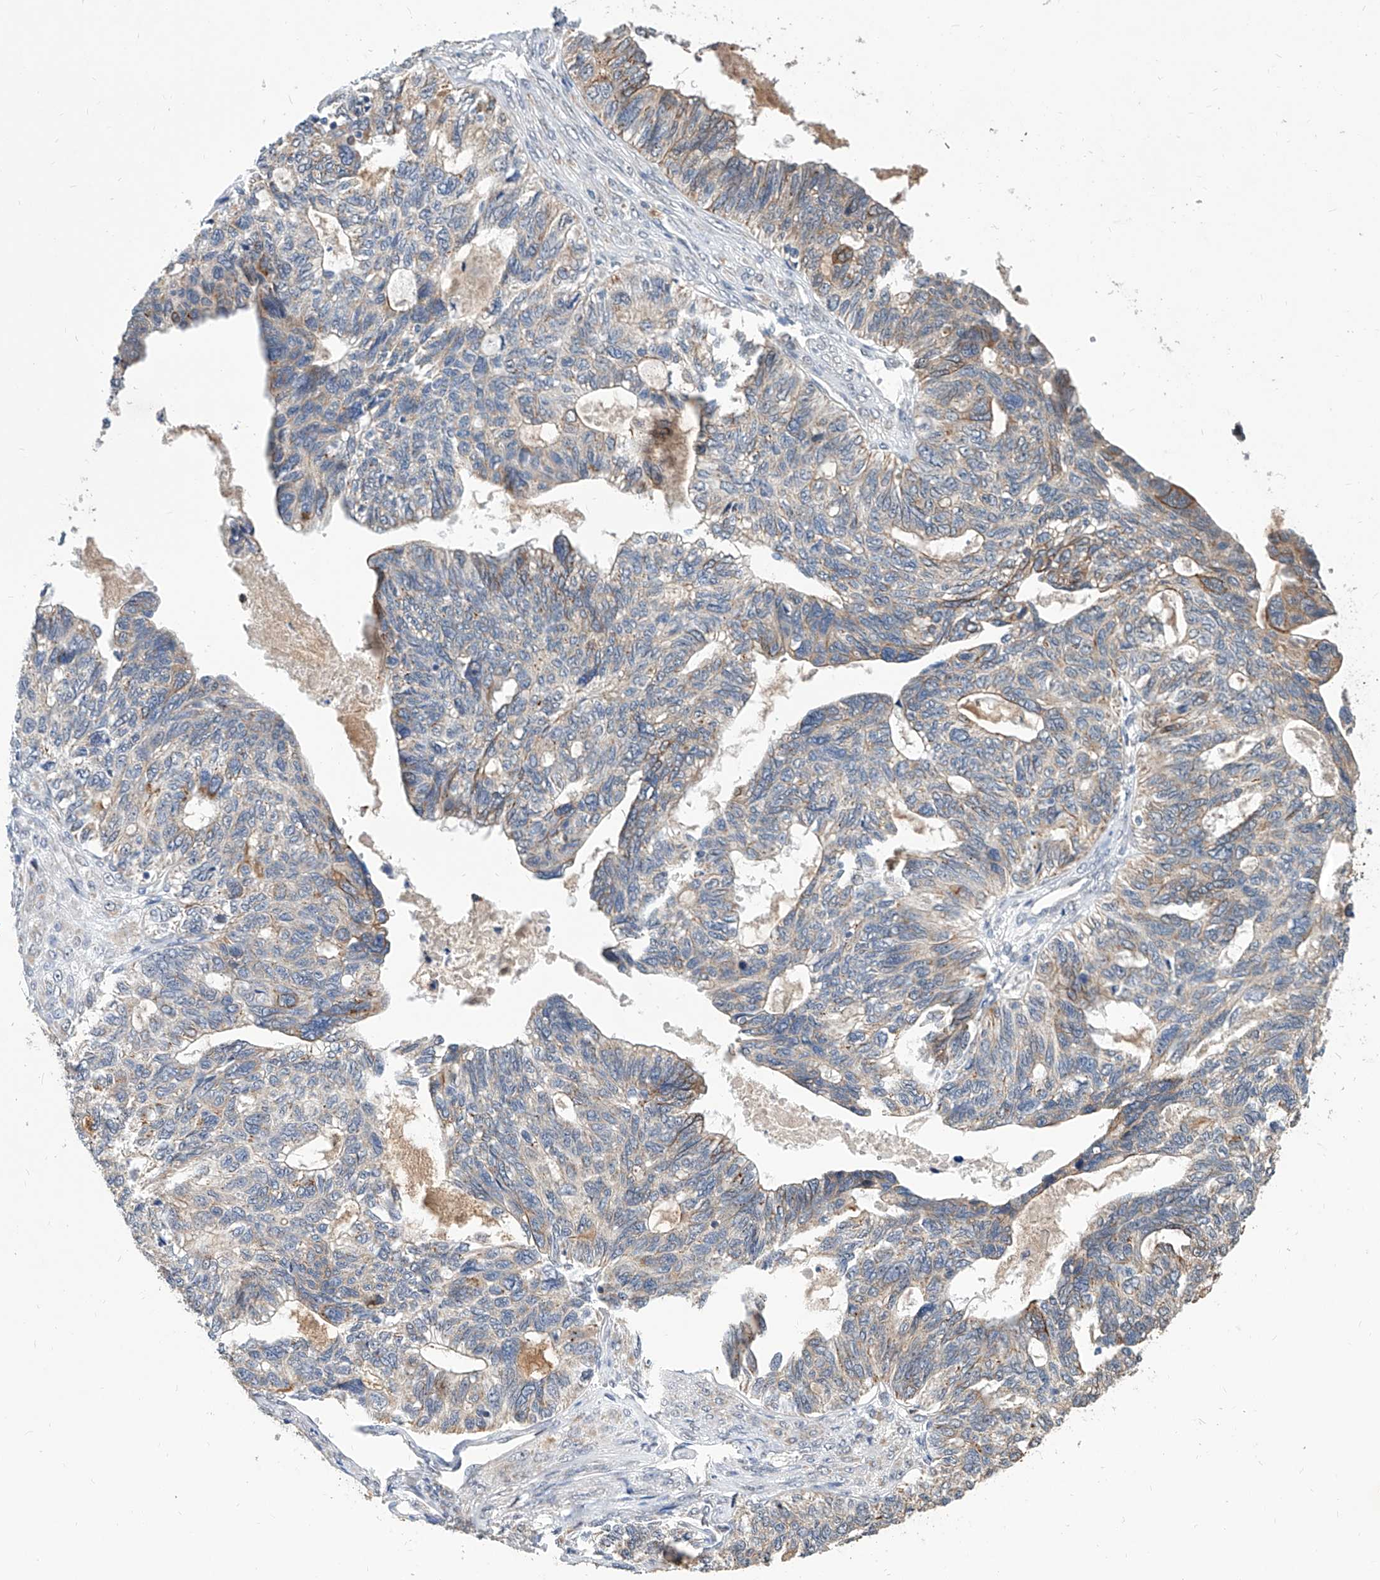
{"staining": {"intensity": "moderate", "quantity": "<25%", "location": "cytoplasmic/membranous"}, "tissue": "ovarian cancer", "cell_type": "Tumor cells", "image_type": "cancer", "snomed": [{"axis": "morphology", "description": "Cystadenocarcinoma, serous, NOS"}, {"axis": "topography", "description": "Ovary"}], "caption": "Ovarian serous cystadenocarcinoma tissue shows moderate cytoplasmic/membranous positivity in approximately <25% of tumor cells, visualized by immunohistochemistry.", "gene": "MFSD4B", "patient": {"sex": "female", "age": 79}}